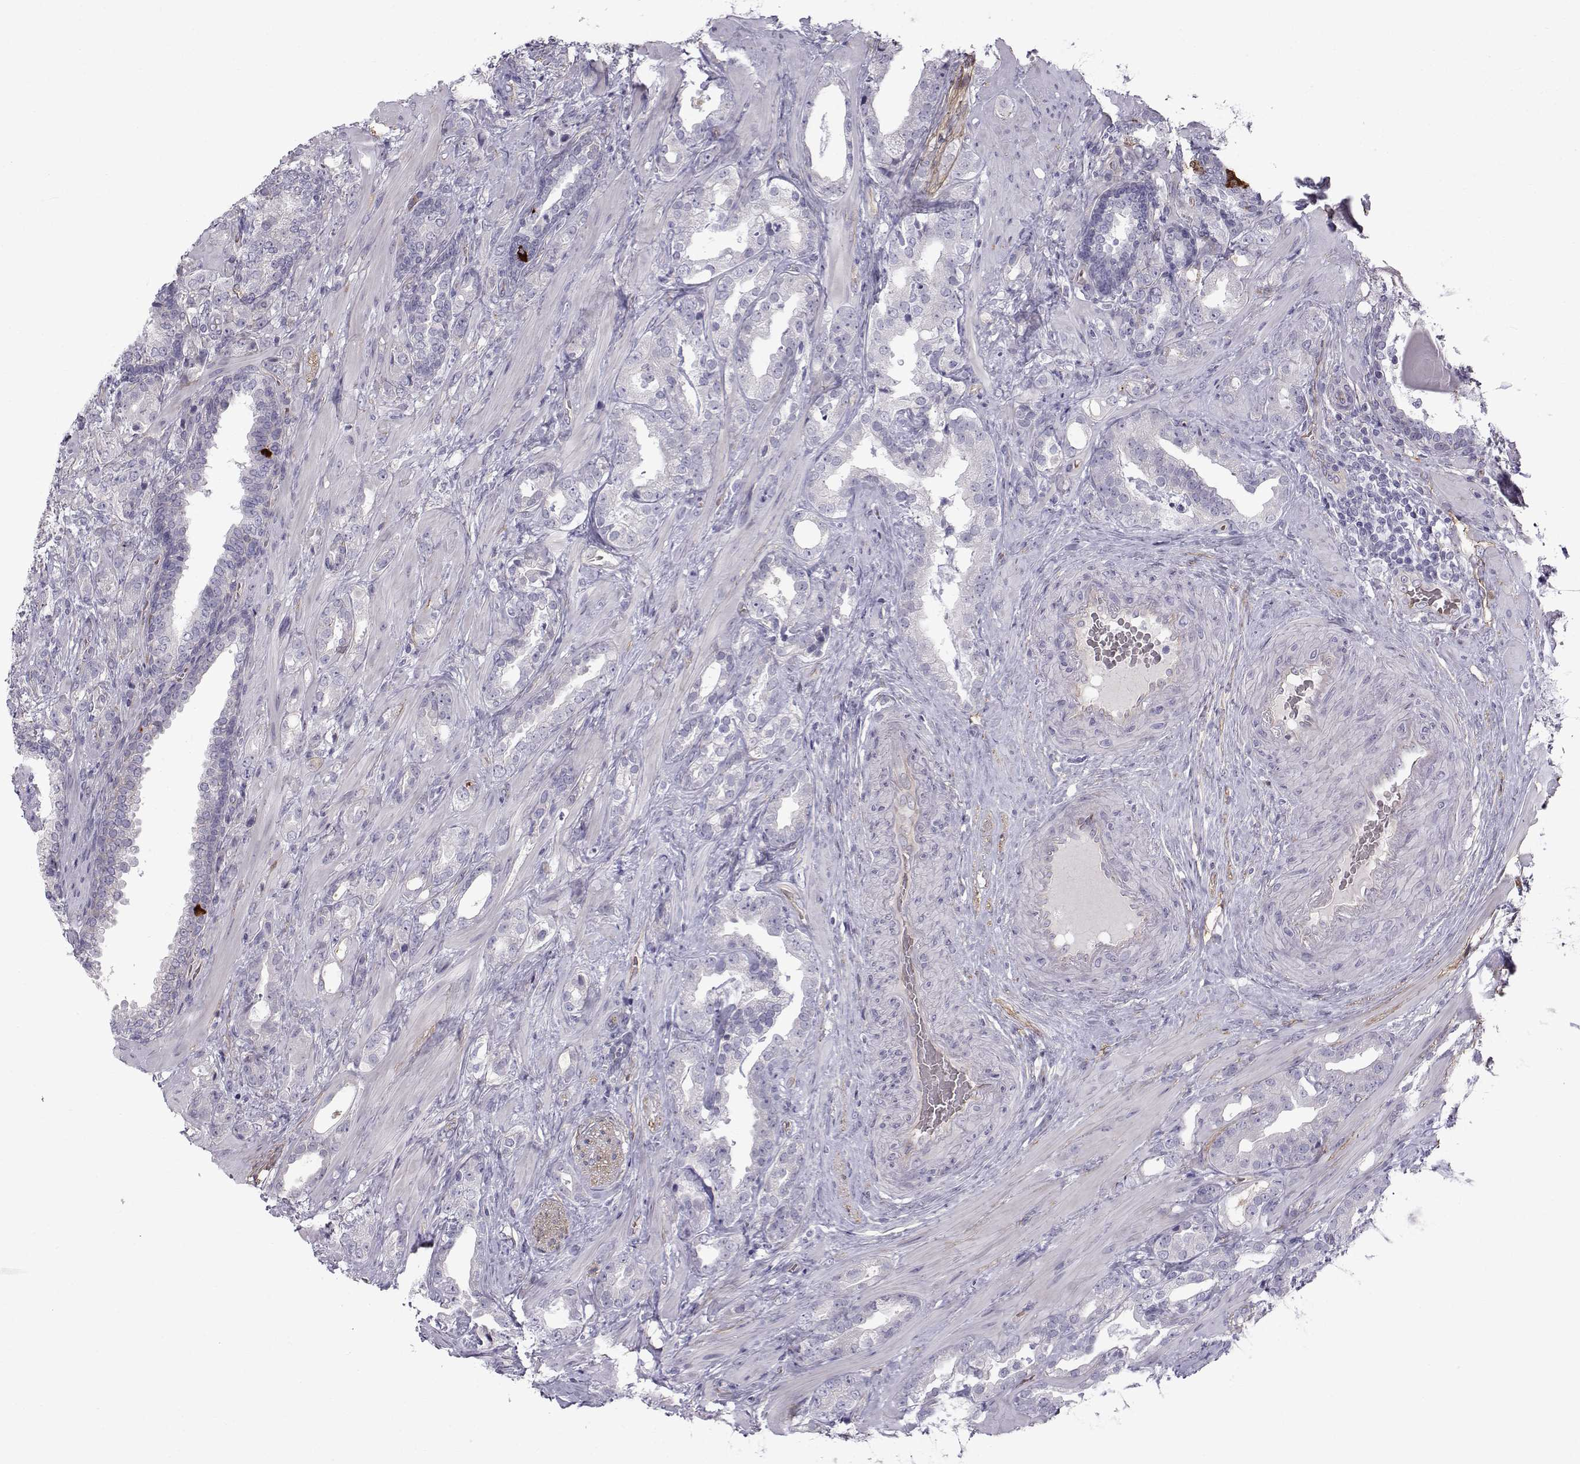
{"staining": {"intensity": "strong", "quantity": "<25%", "location": "cytoplasmic/membranous"}, "tissue": "prostate cancer", "cell_type": "Tumor cells", "image_type": "cancer", "snomed": [{"axis": "morphology", "description": "Adenocarcinoma, NOS"}, {"axis": "topography", "description": "Prostate"}], "caption": "Human adenocarcinoma (prostate) stained for a protein (brown) displays strong cytoplasmic/membranous positive staining in approximately <25% of tumor cells.", "gene": "QPCT", "patient": {"sex": "male", "age": 57}}